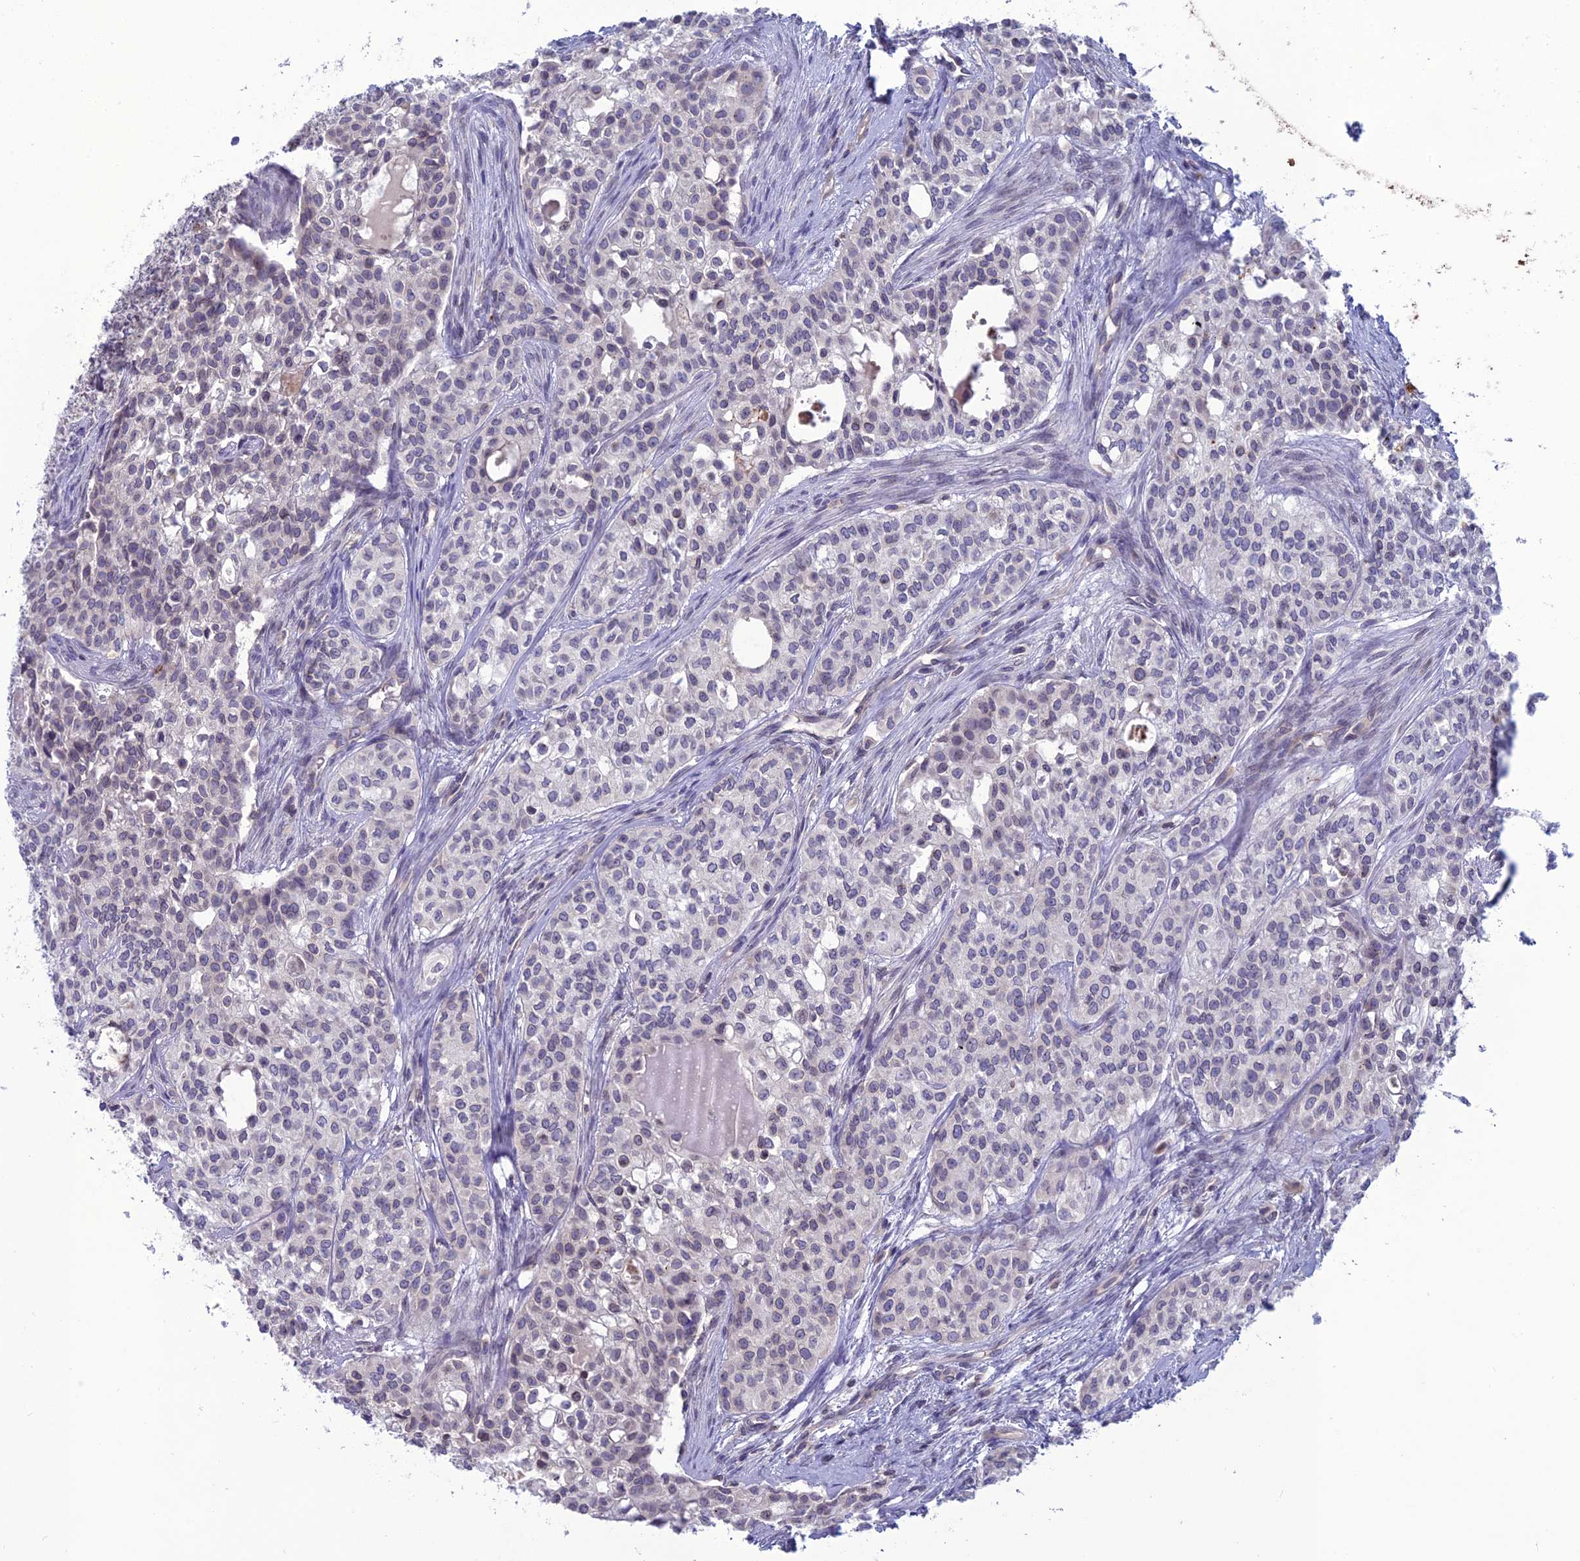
{"staining": {"intensity": "negative", "quantity": "none", "location": "none"}, "tissue": "head and neck cancer", "cell_type": "Tumor cells", "image_type": "cancer", "snomed": [{"axis": "morphology", "description": "Adenocarcinoma, NOS"}, {"axis": "topography", "description": "Head-Neck"}], "caption": "Human head and neck adenocarcinoma stained for a protein using IHC shows no expression in tumor cells.", "gene": "WDR46", "patient": {"sex": "male", "age": 81}}